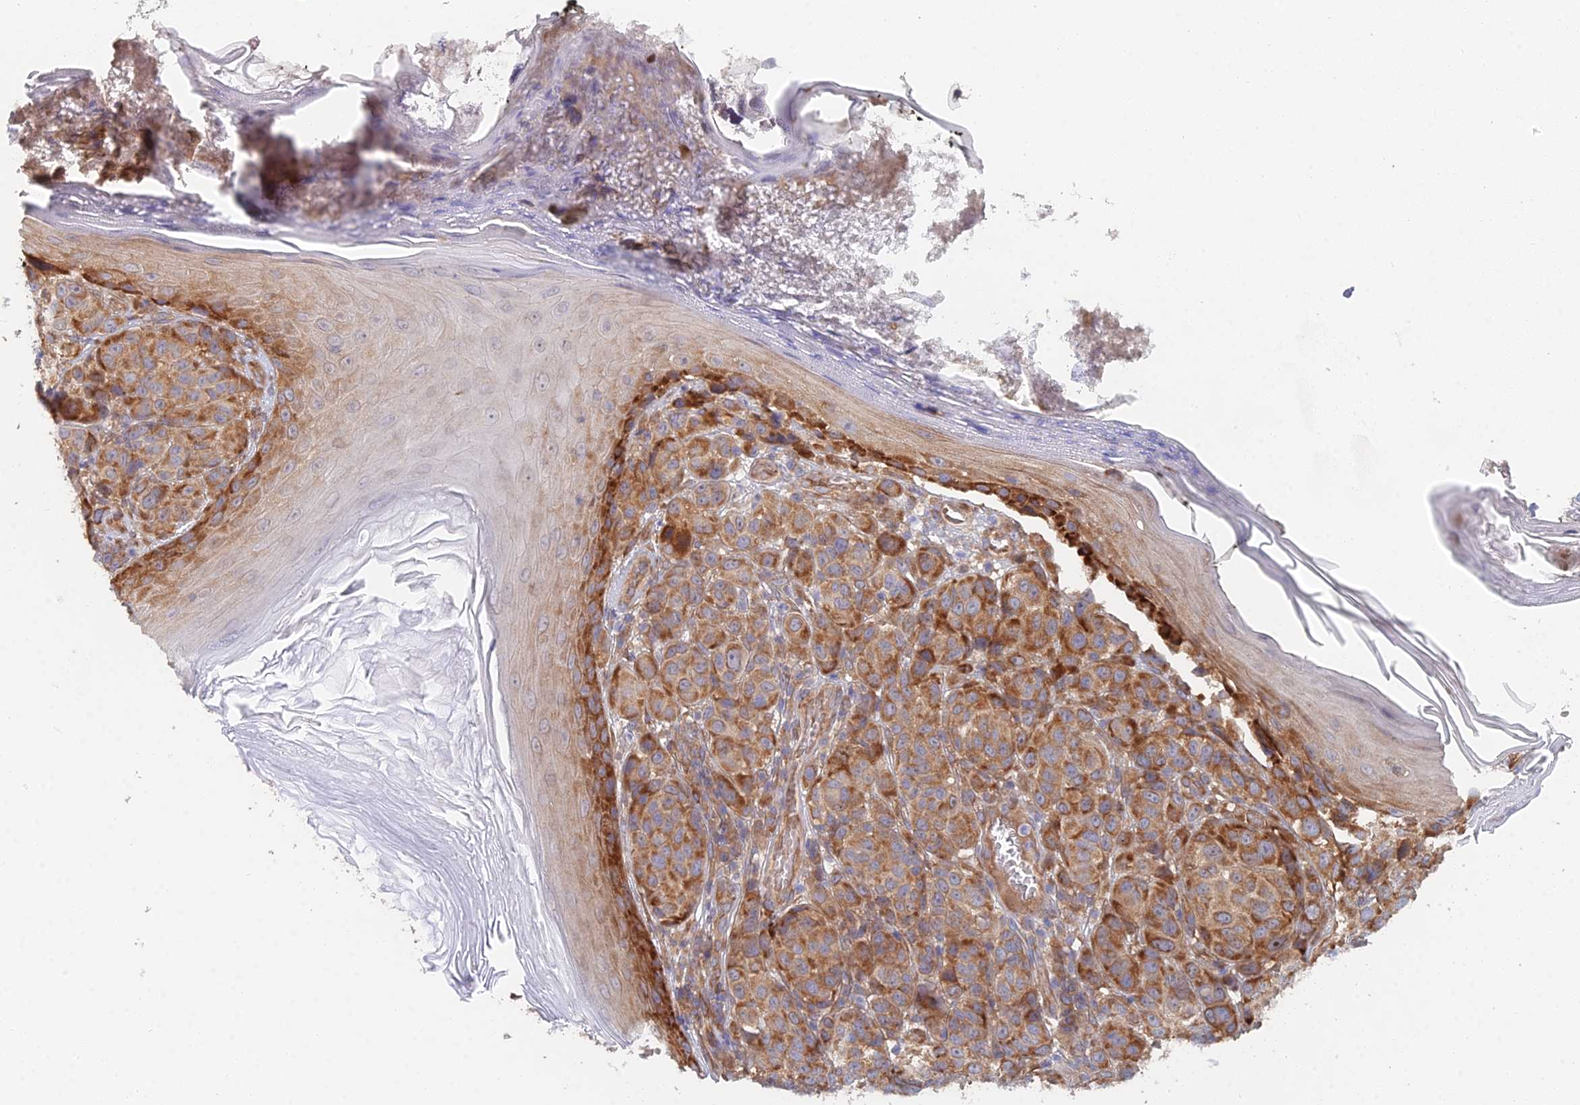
{"staining": {"intensity": "strong", "quantity": ">75%", "location": "cytoplasmic/membranous"}, "tissue": "melanoma", "cell_type": "Tumor cells", "image_type": "cancer", "snomed": [{"axis": "morphology", "description": "Malignant melanoma, NOS"}, {"axis": "topography", "description": "Skin"}], "caption": "An IHC image of tumor tissue is shown. Protein staining in brown shows strong cytoplasmic/membranous positivity in malignant melanoma within tumor cells.", "gene": "ELOF1", "patient": {"sex": "male", "age": 38}}